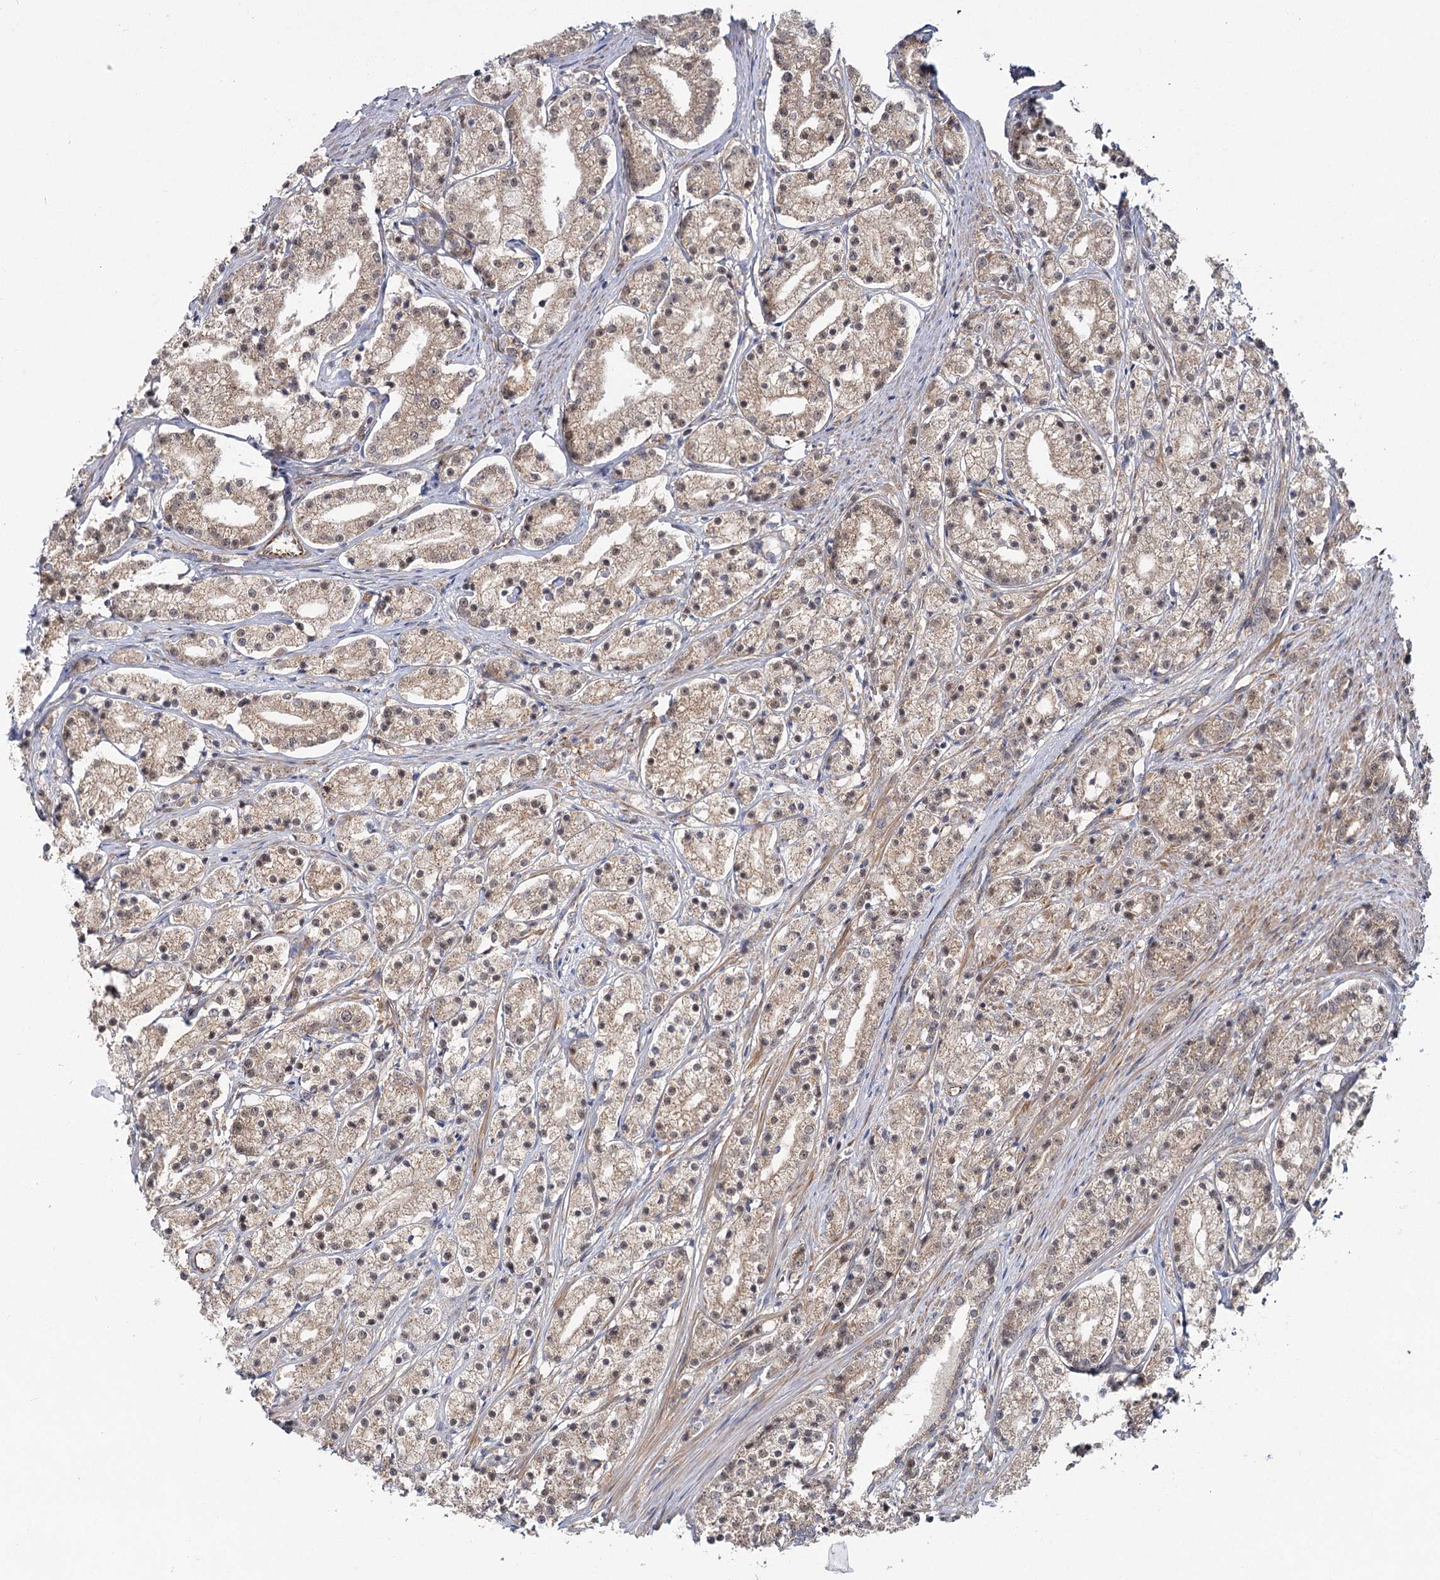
{"staining": {"intensity": "weak", "quantity": "25%-75%", "location": "cytoplasmic/membranous"}, "tissue": "prostate cancer", "cell_type": "Tumor cells", "image_type": "cancer", "snomed": [{"axis": "morphology", "description": "Adenocarcinoma, High grade"}, {"axis": "topography", "description": "Prostate"}], "caption": "Protein staining reveals weak cytoplasmic/membranous positivity in approximately 25%-75% of tumor cells in prostate cancer.", "gene": "TBC1D9B", "patient": {"sex": "male", "age": 69}}